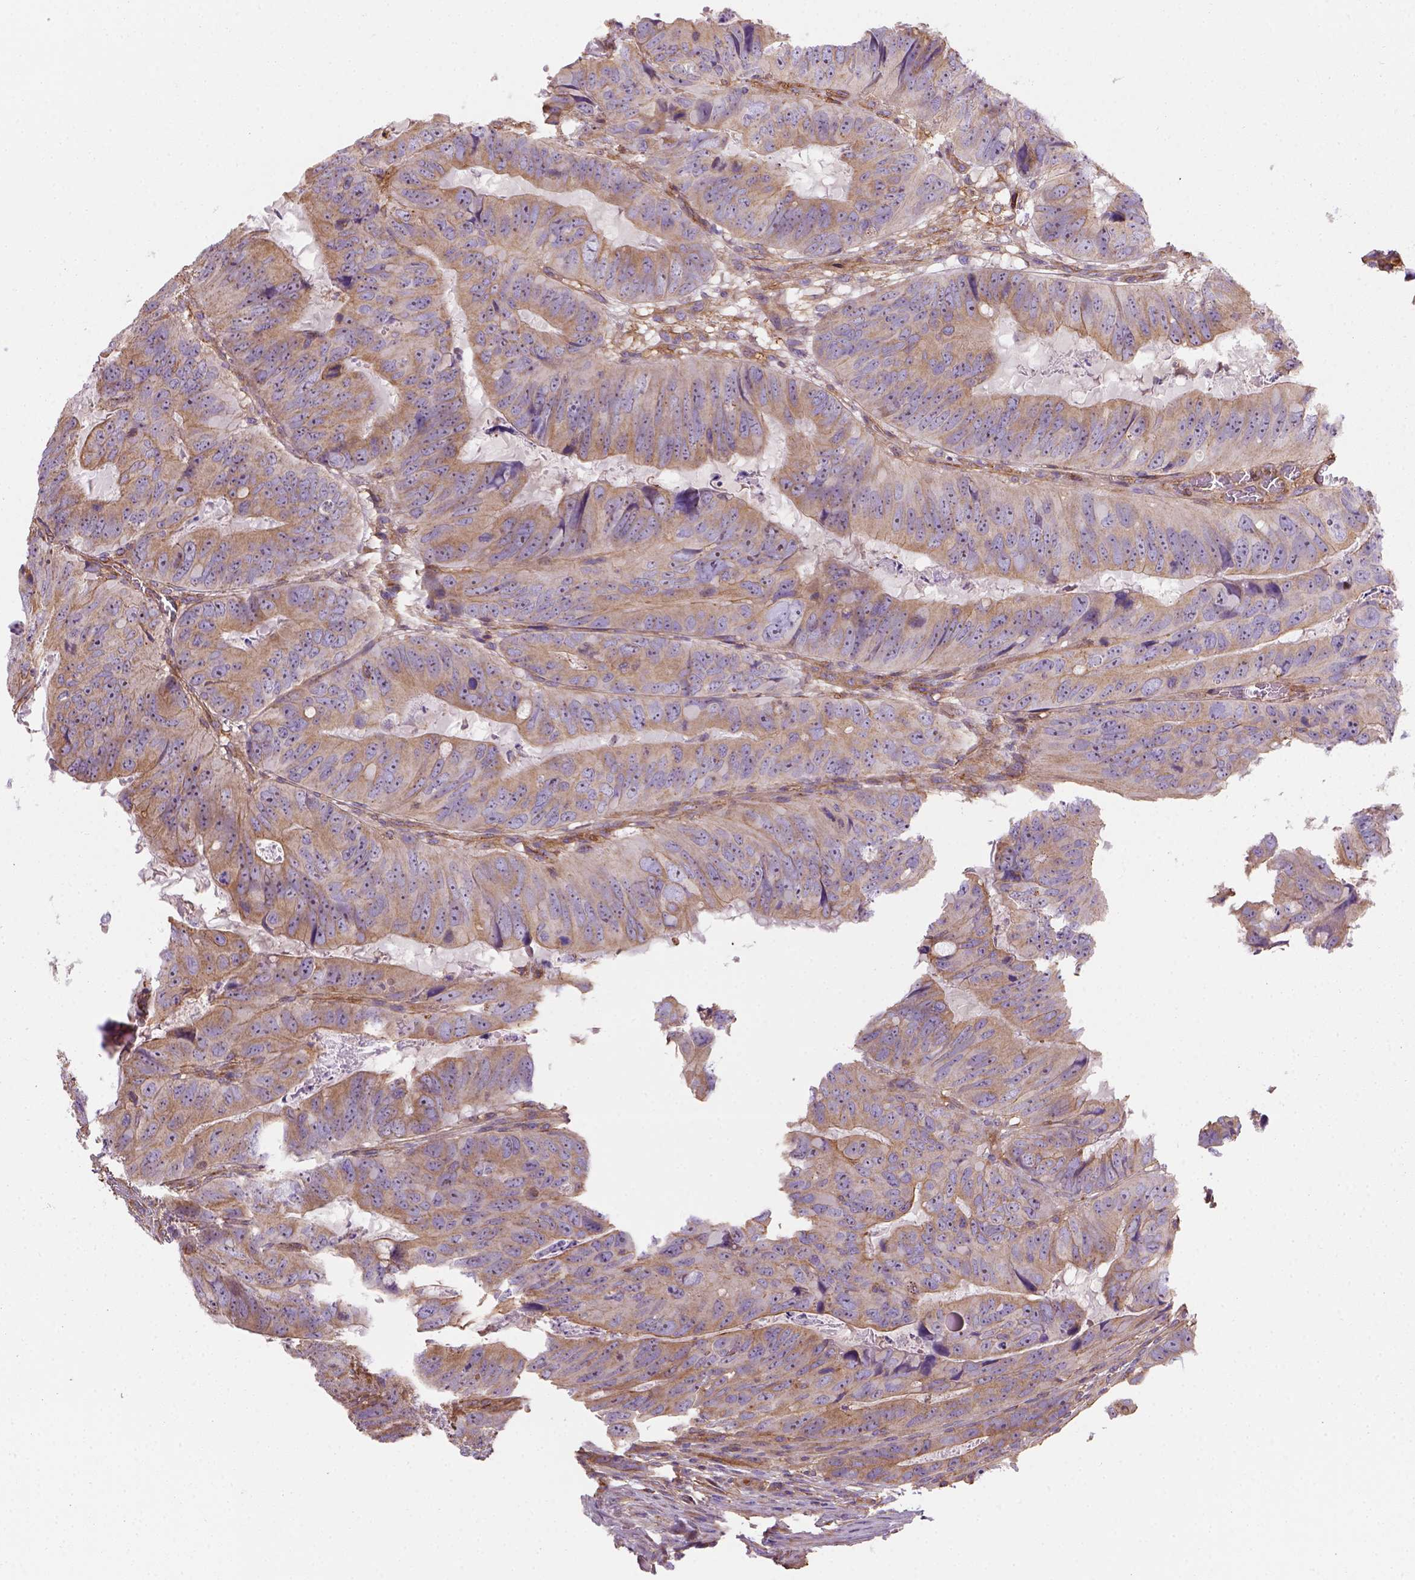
{"staining": {"intensity": "moderate", "quantity": ">75%", "location": "cytoplasmic/membranous"}, "tissue": "colorectal cancer", "cell_type": "Tumor cells", "image_type": "cancer", "snomed": [{"axis": "morphology", "description": "Adenocarcinoma, NOS"}, {"axis": "topography", "description": "Colon"}], "caption": "This is a photomicrograph of immunohistochemistry (IHC) staining of colorectal cancer (adenocarcinoma), which shows moderate expression in the cytoplasmic/membranous of tumor cells.", "gene": "GPRC5D", "patient": {"sex": "male", "age": 79}}